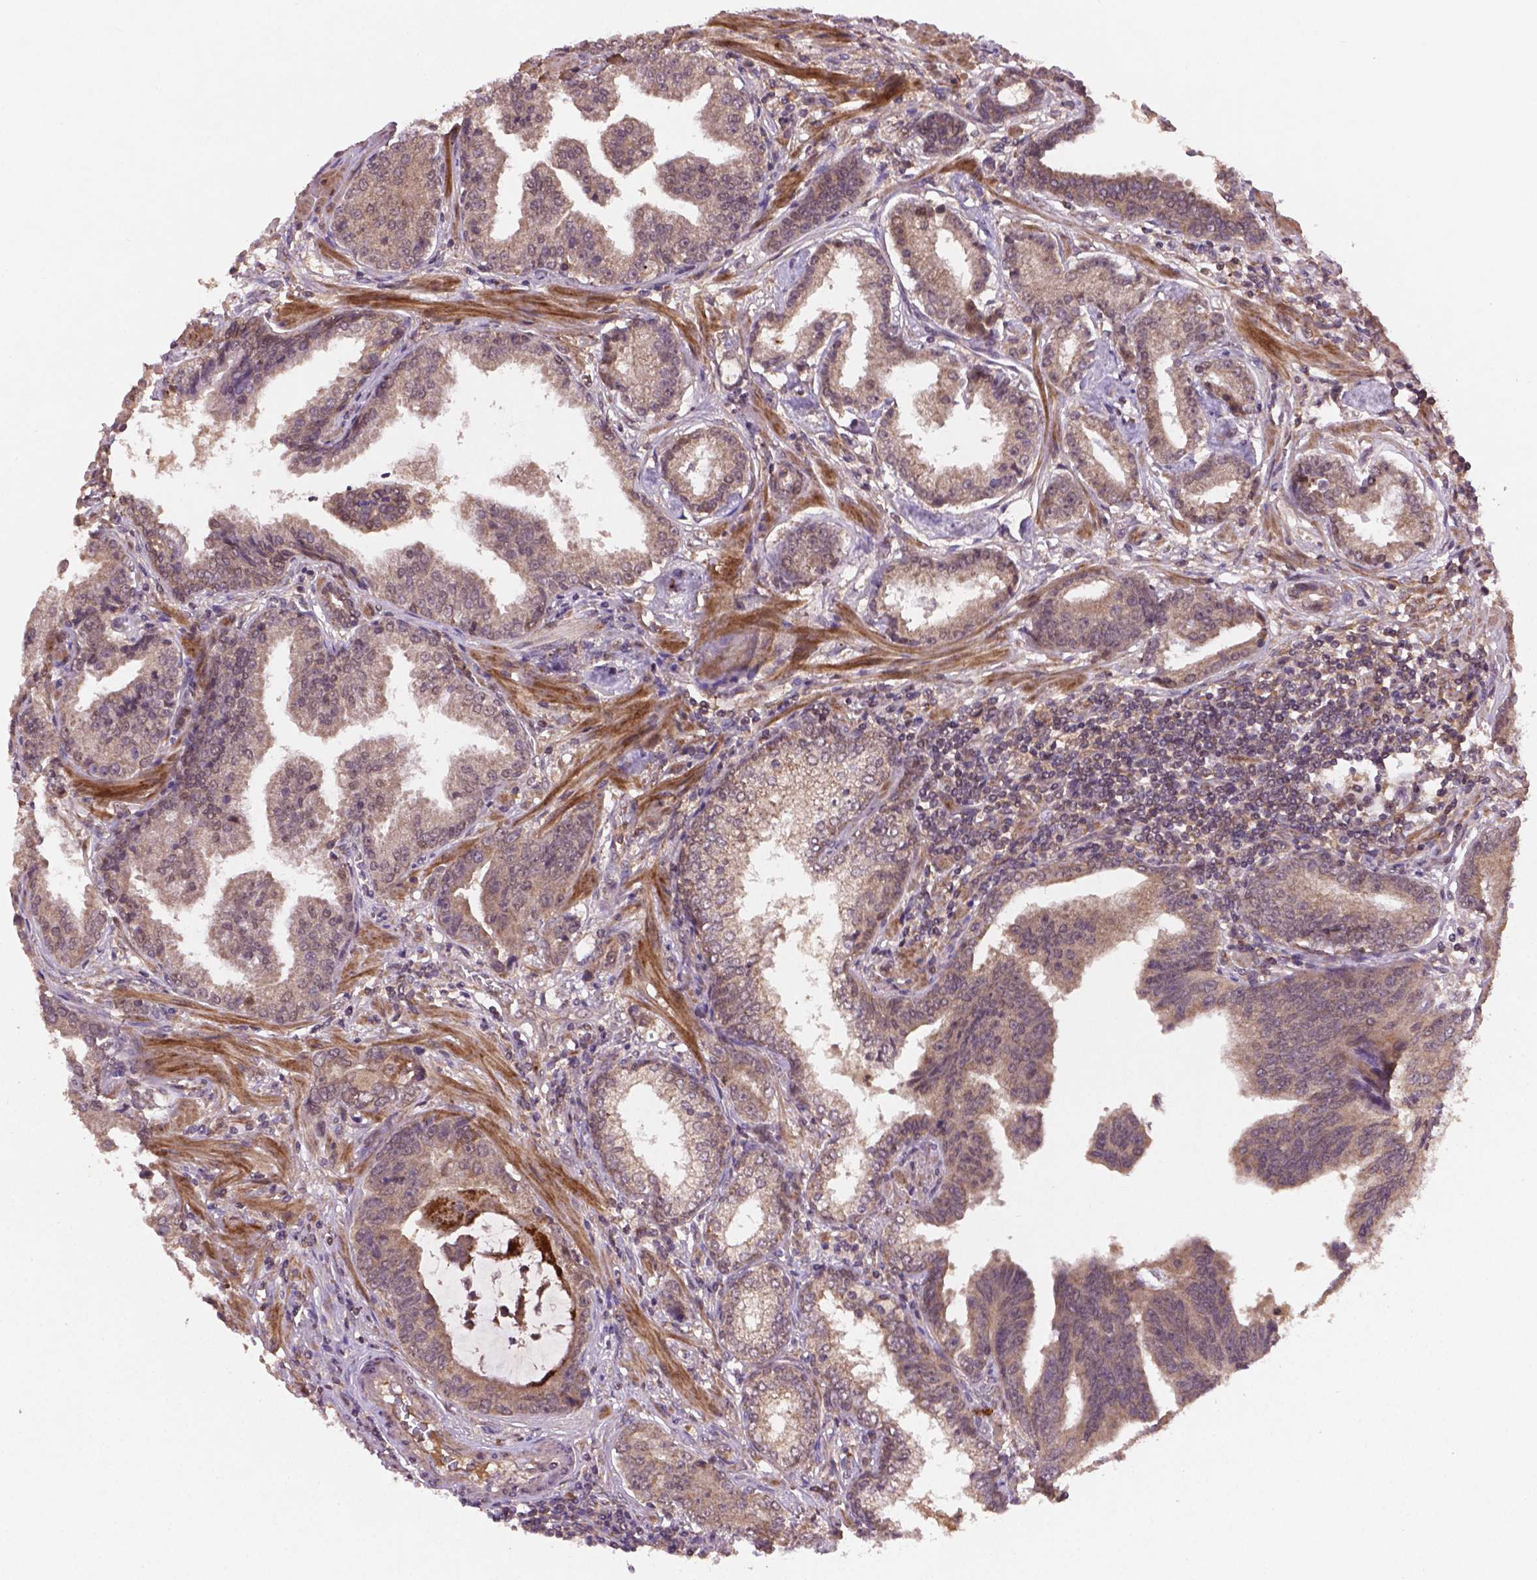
{"staining": {"intensity": "weak", "quantity": ">75%", "location": "cytoplasmic/membranous"}, "tissue": "prostate cancer", "cell_type": "Tumor cells", "image_type": "cancer", "snomed": [{"axis": "morphology", "description": "Adenocarcinoma, NOS"}, {"axis": "topography", "description": "Prostate"}], "caption": "This is a photomicrograph of immunohistochemistry (IHC) staining of prostate cancer, which shows weak expression in the cytoplasmic/membranous of tumor cells.", "gene": "NIPAL2", "patient": {"sex": "male", "age": 64}}